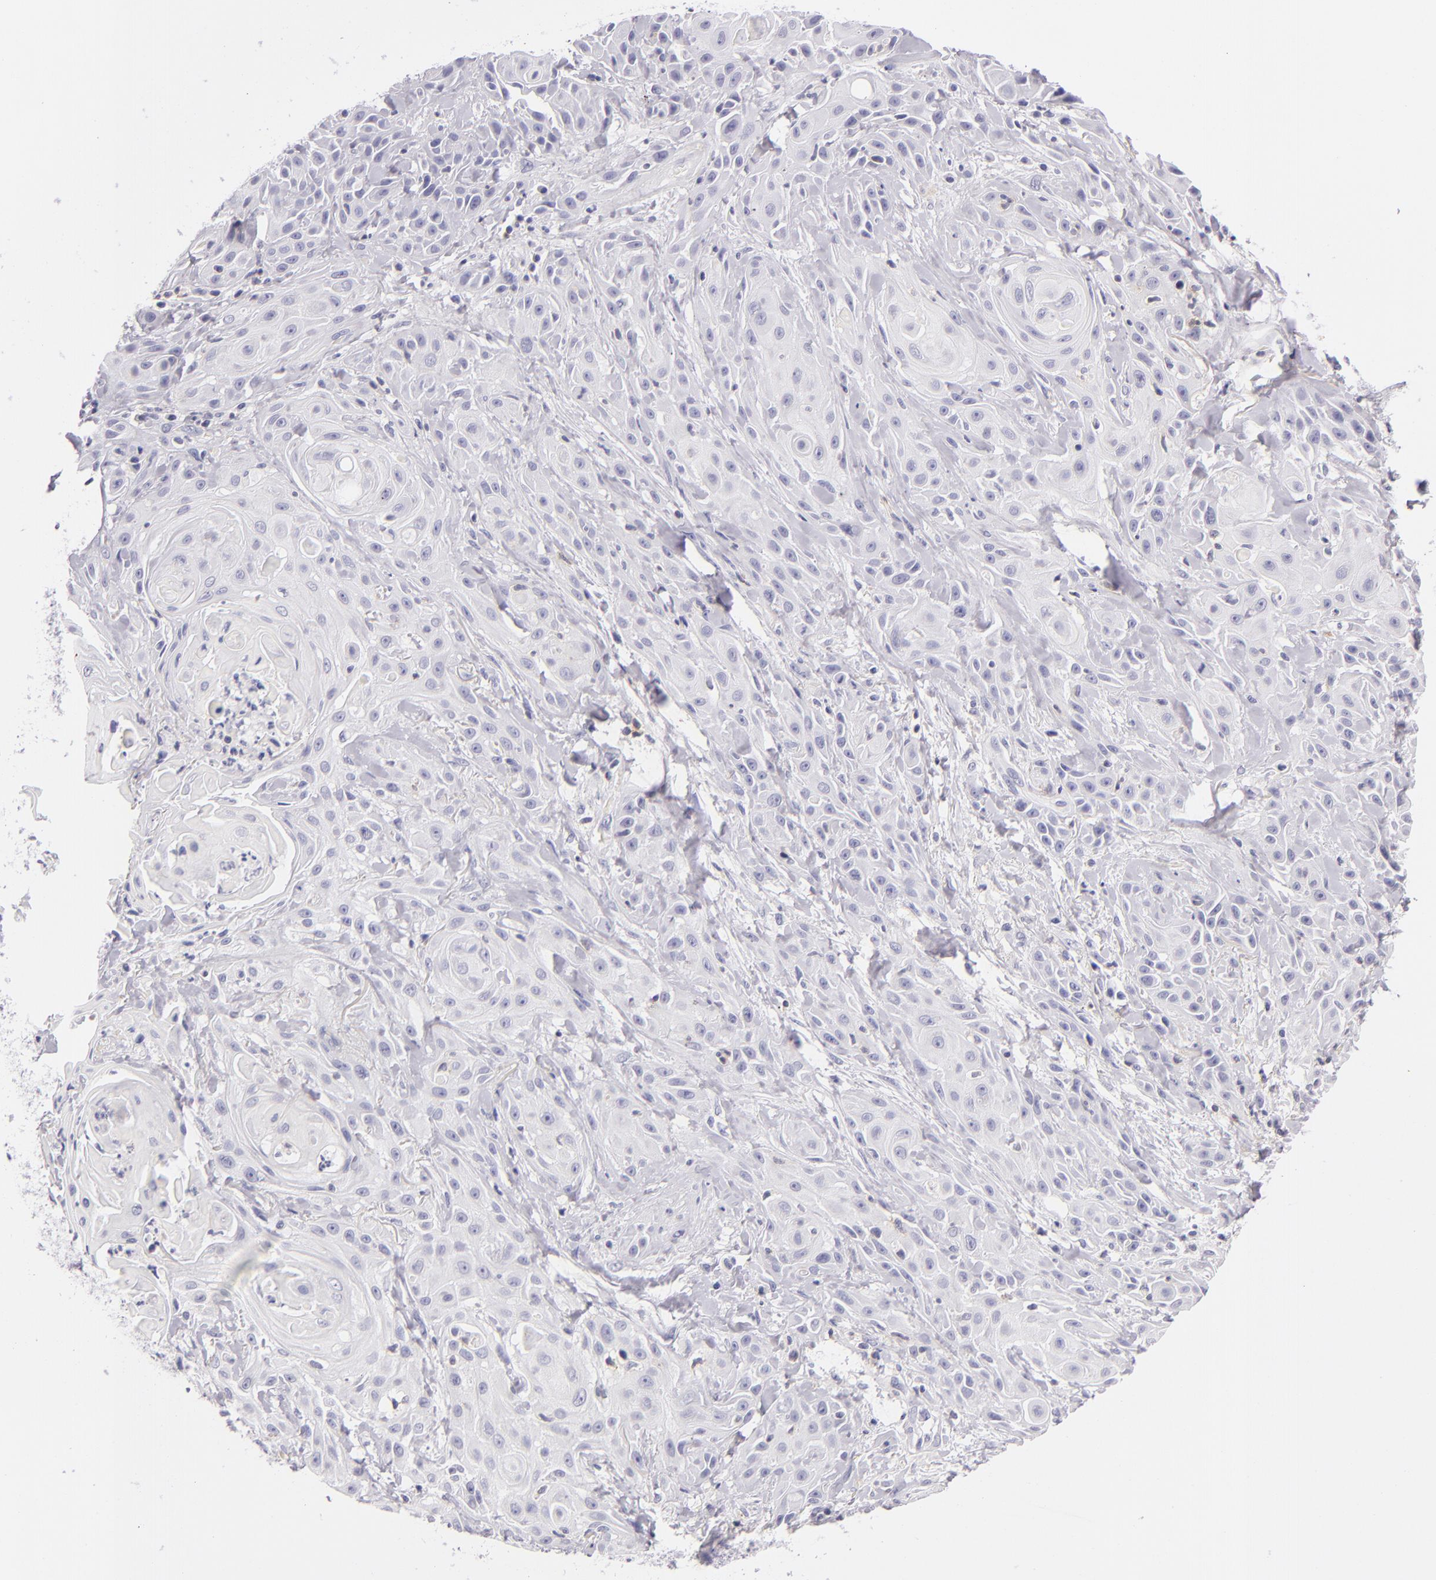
{"staining": {"intensity": "negative", "quantity": "none", "location": "none"}, "tissue": "skin cancer", "cell_type": "Tumor cells", "image_type": "cancer", "snomed": [{"axis": "morphology", "description": "Squamous cell carcinoma, NOS"}, {"axis": "topography", "description": "Skin"}, {"axis": "topography", "description": "Anal"}], "caption": "Histopathology image shows no protein positivity in tumor cells of skin squamous cell carcinoma tissue.", "gene": "CD48", "patient": {"sex": "male", "age": 64}}